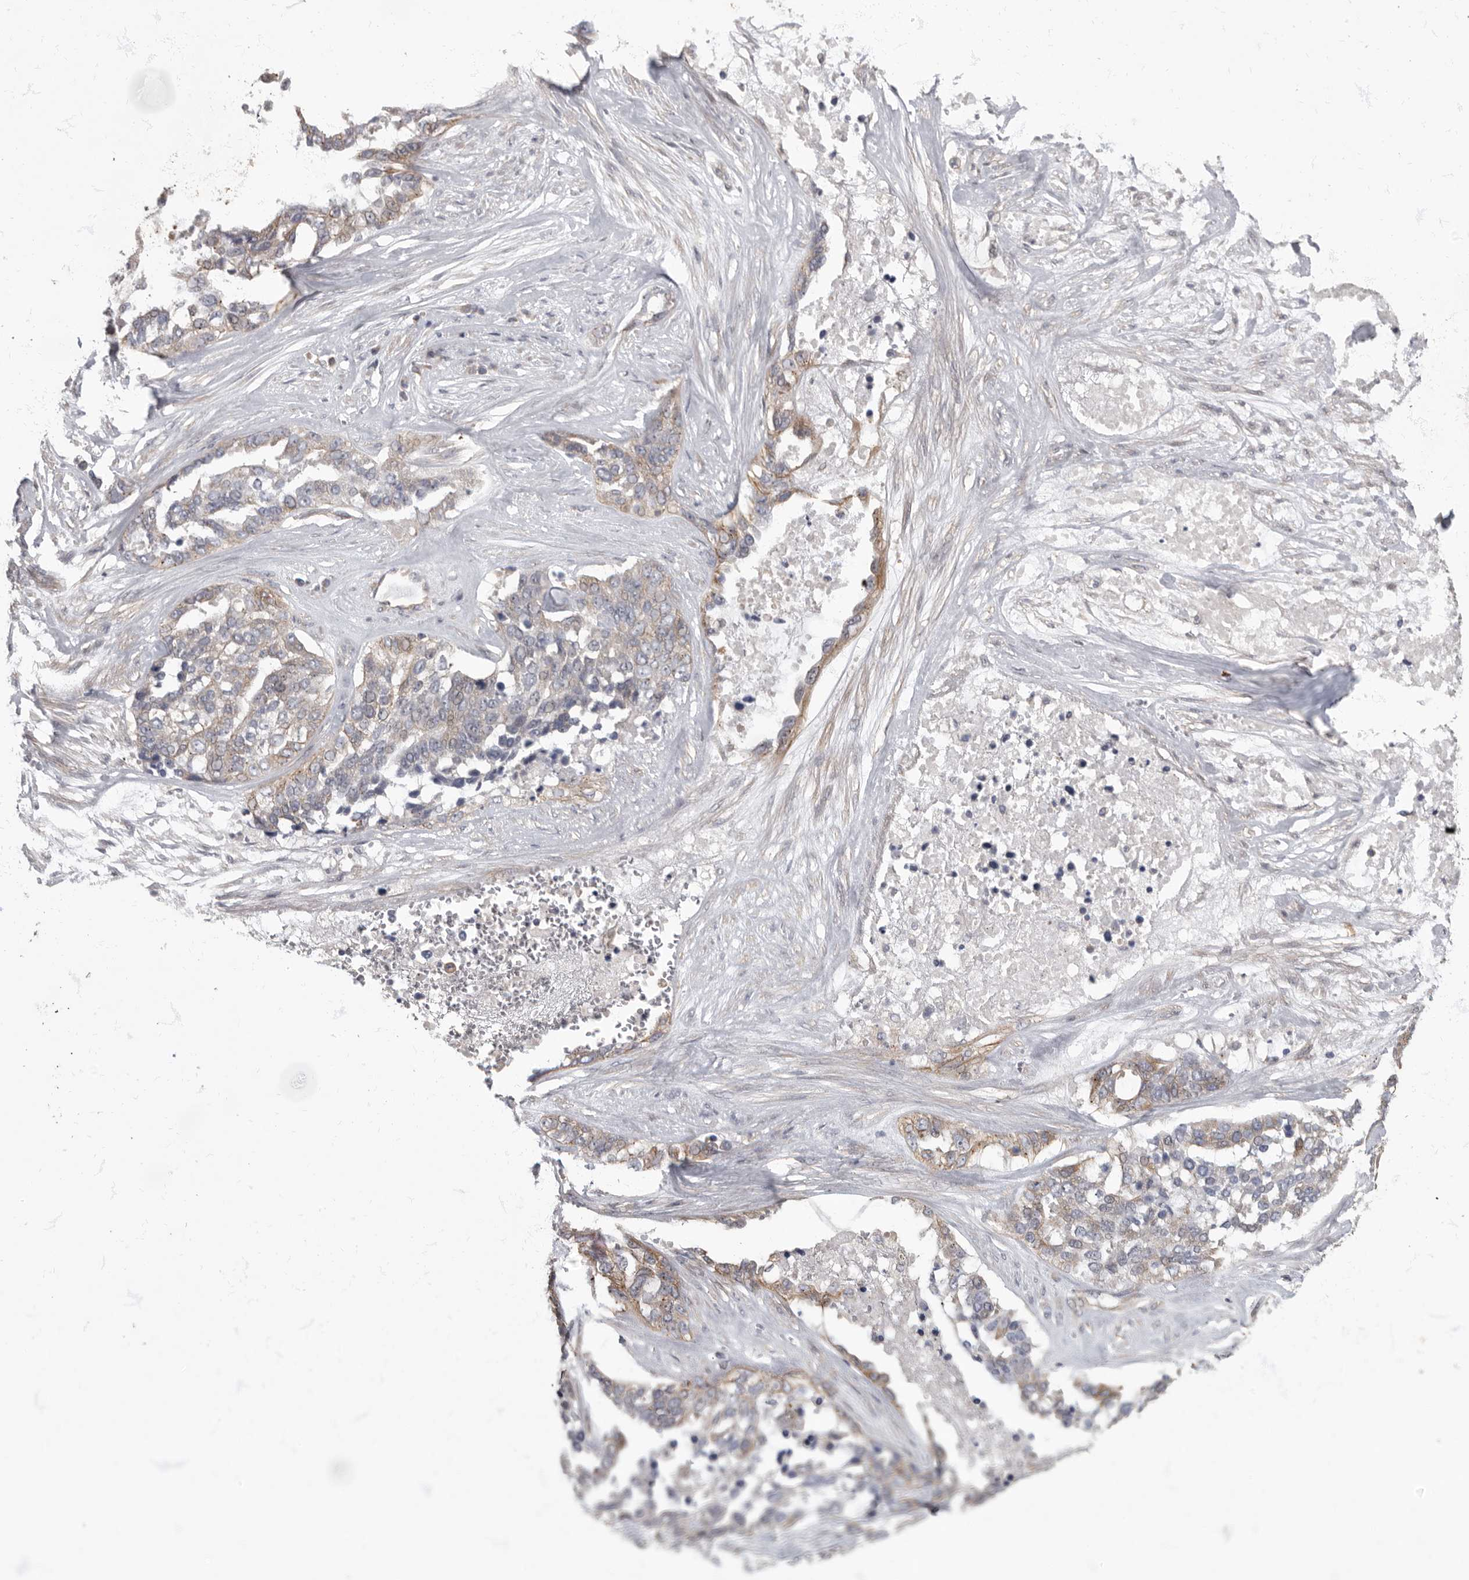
{"staining": {"intensity": "moderate", "quantity": "25%-75%", "location": "cytoplasmic/membranous"}, "tissue": "ovarian cancer", "cell_type": "Tumor cells", "image_type": "cancer", "snomed": [{"axis": "morphology", "description": "Cystadenocarcinoma, serous, NOS"}, {"axis": "topography", "description": "Ovary"}], "caption": "Human ovarian cancer stained with a protein marker reveals moderate staining in tumor cells.", "gene": "PDK1", "patient": {"sex": "female", "age": 44}}